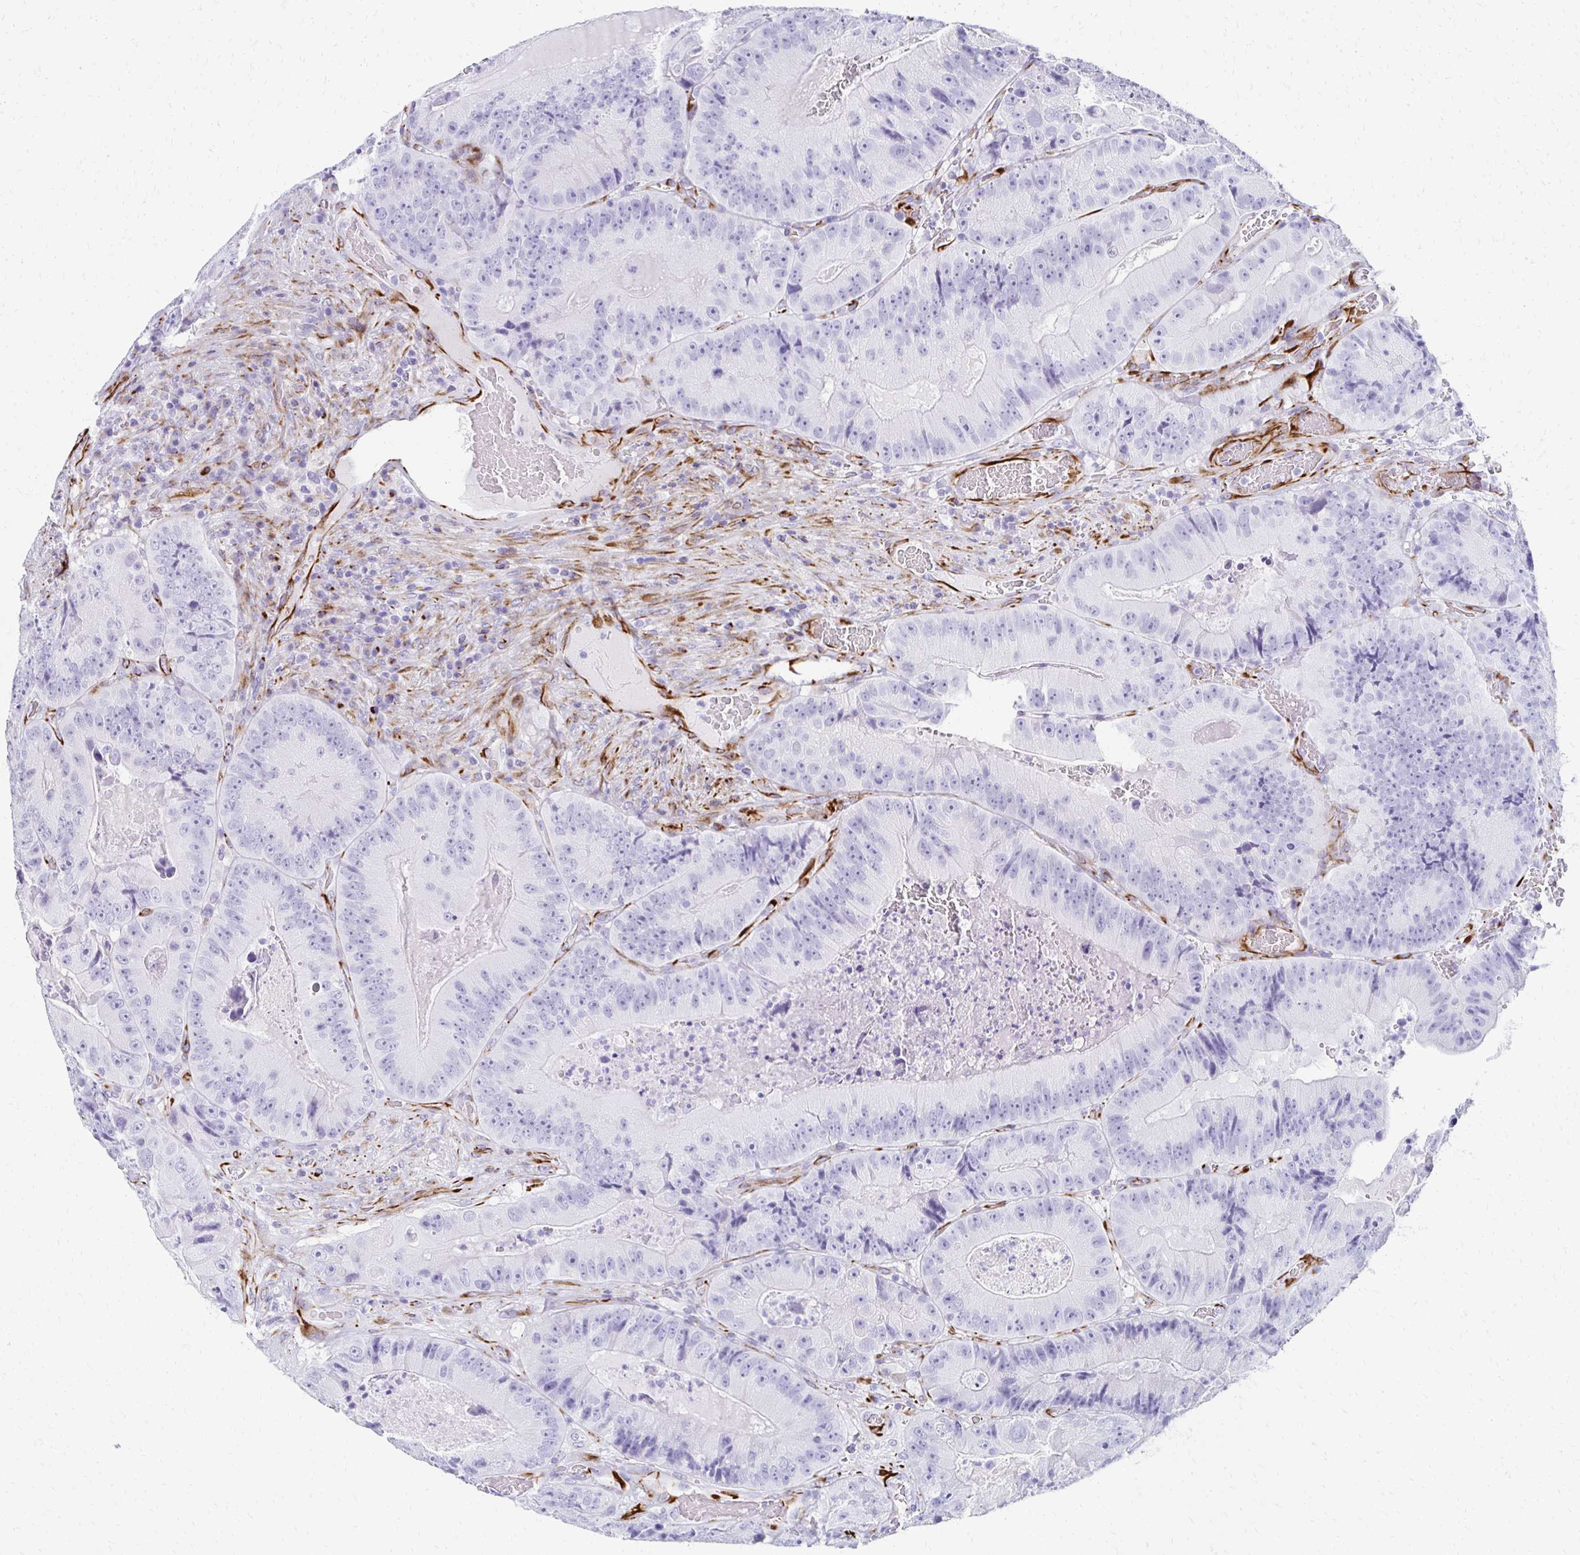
{"staining": {"intensity": "negative", "quantity": "none", "location": "none"}, "tissue": "colorectal cancer", "cell_type": "Tumor cells", "image_type": "cancer", "snomed": [{"axis": "morphology", "description": "Adenocarcinoma, NOS"}, {"axis": "topography", "description": "Colon"}], "caption": "Histopathology image shows no significant protein positivity in tumor cells of adenocarcinoma (colorectal).", "gene": "TMEM54", "patient": {"sex": "female", "age": 86}}